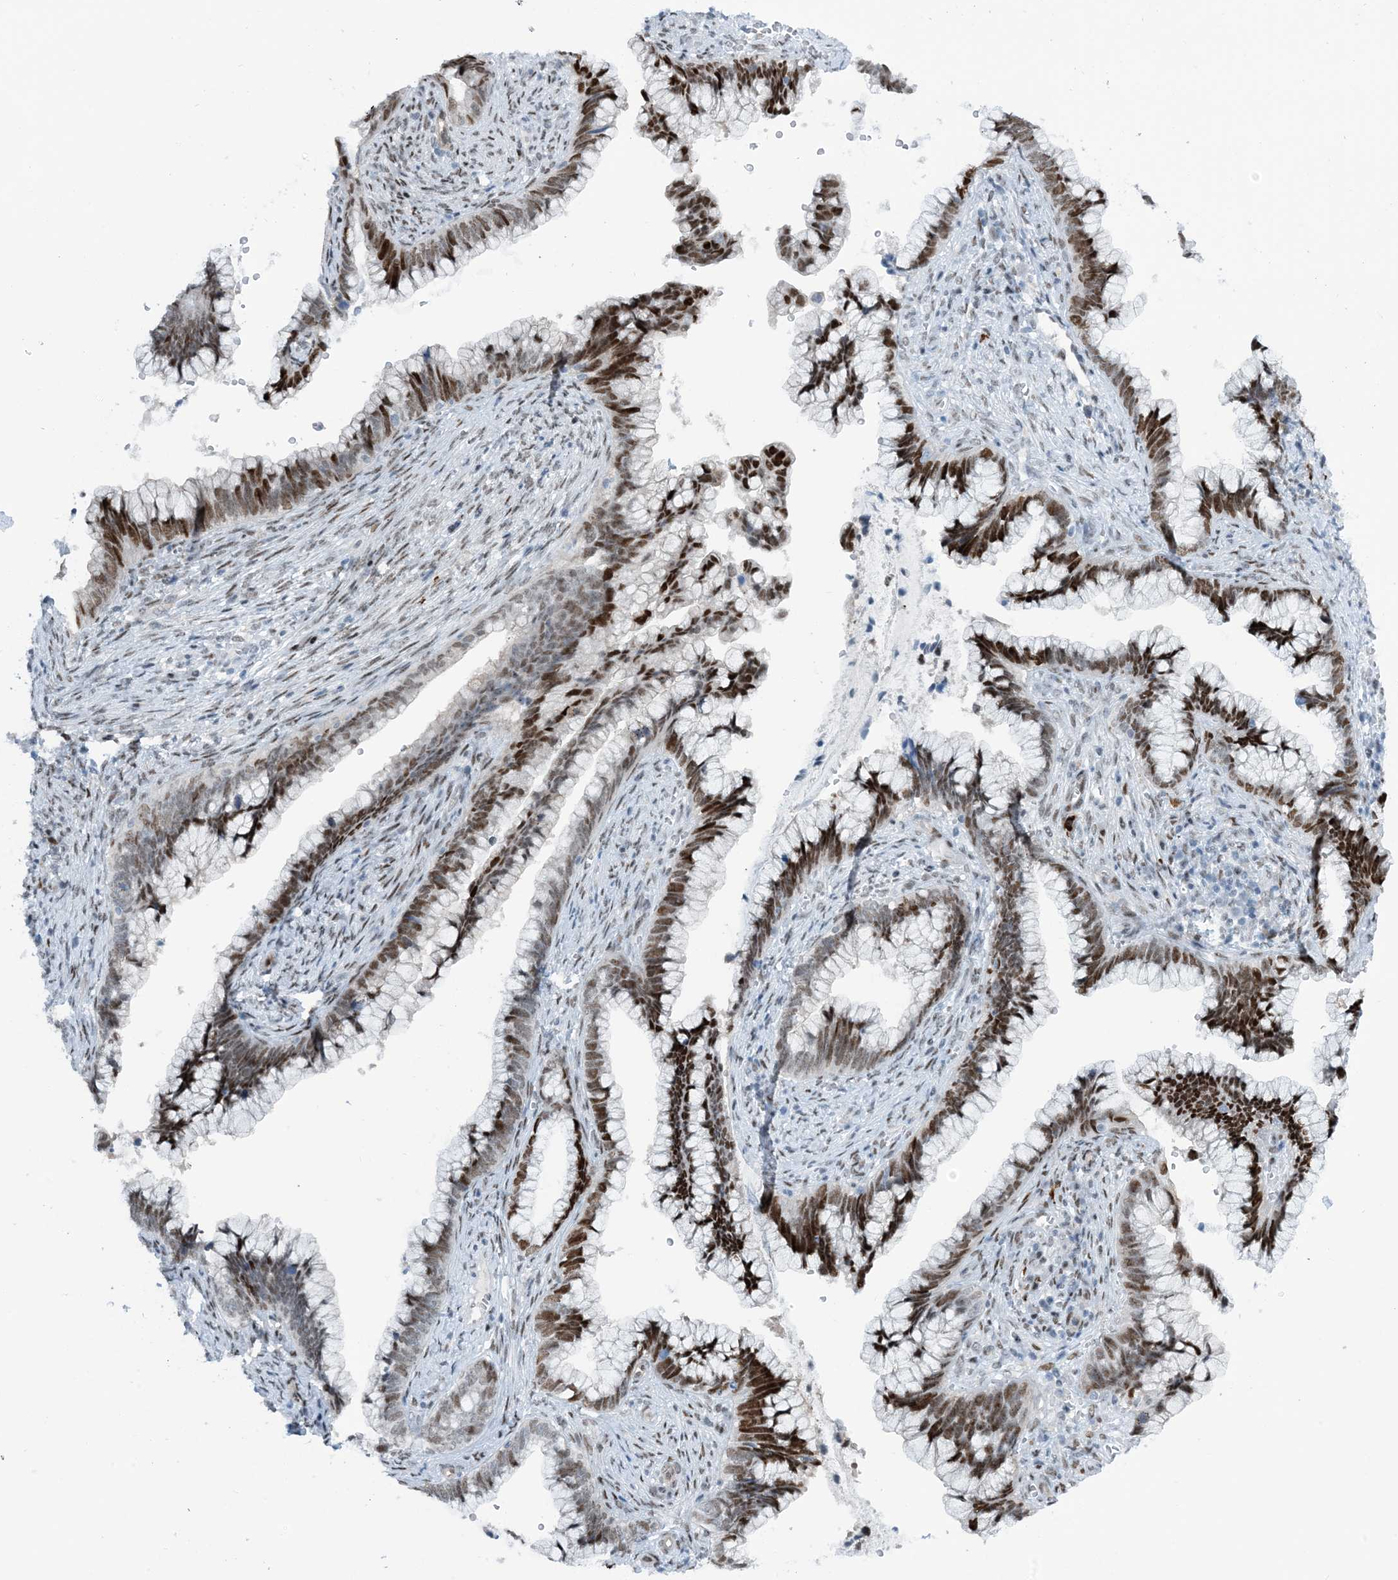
{"staining": {"intensity": "moderate", "quantity": ">75%", "location": "nuclear"}, "tissue": "cervical cancer", "cell_type": "Tumor cells", "image_type": "cancer", "snomed": [{"axis": "morphology", "description": "Adenocarcinoma, NOS"}, {"axis": "topography", "description": "Cervix"}], "caption": "Immunohistochemistry (IHC) of human cervical adenocarcinoma exhibits medium levels of moderate nuclear expression in approximately >75% of tumor cells.", "gene": "HEMK1", "patient": {"sex": "female", "age": 44}}